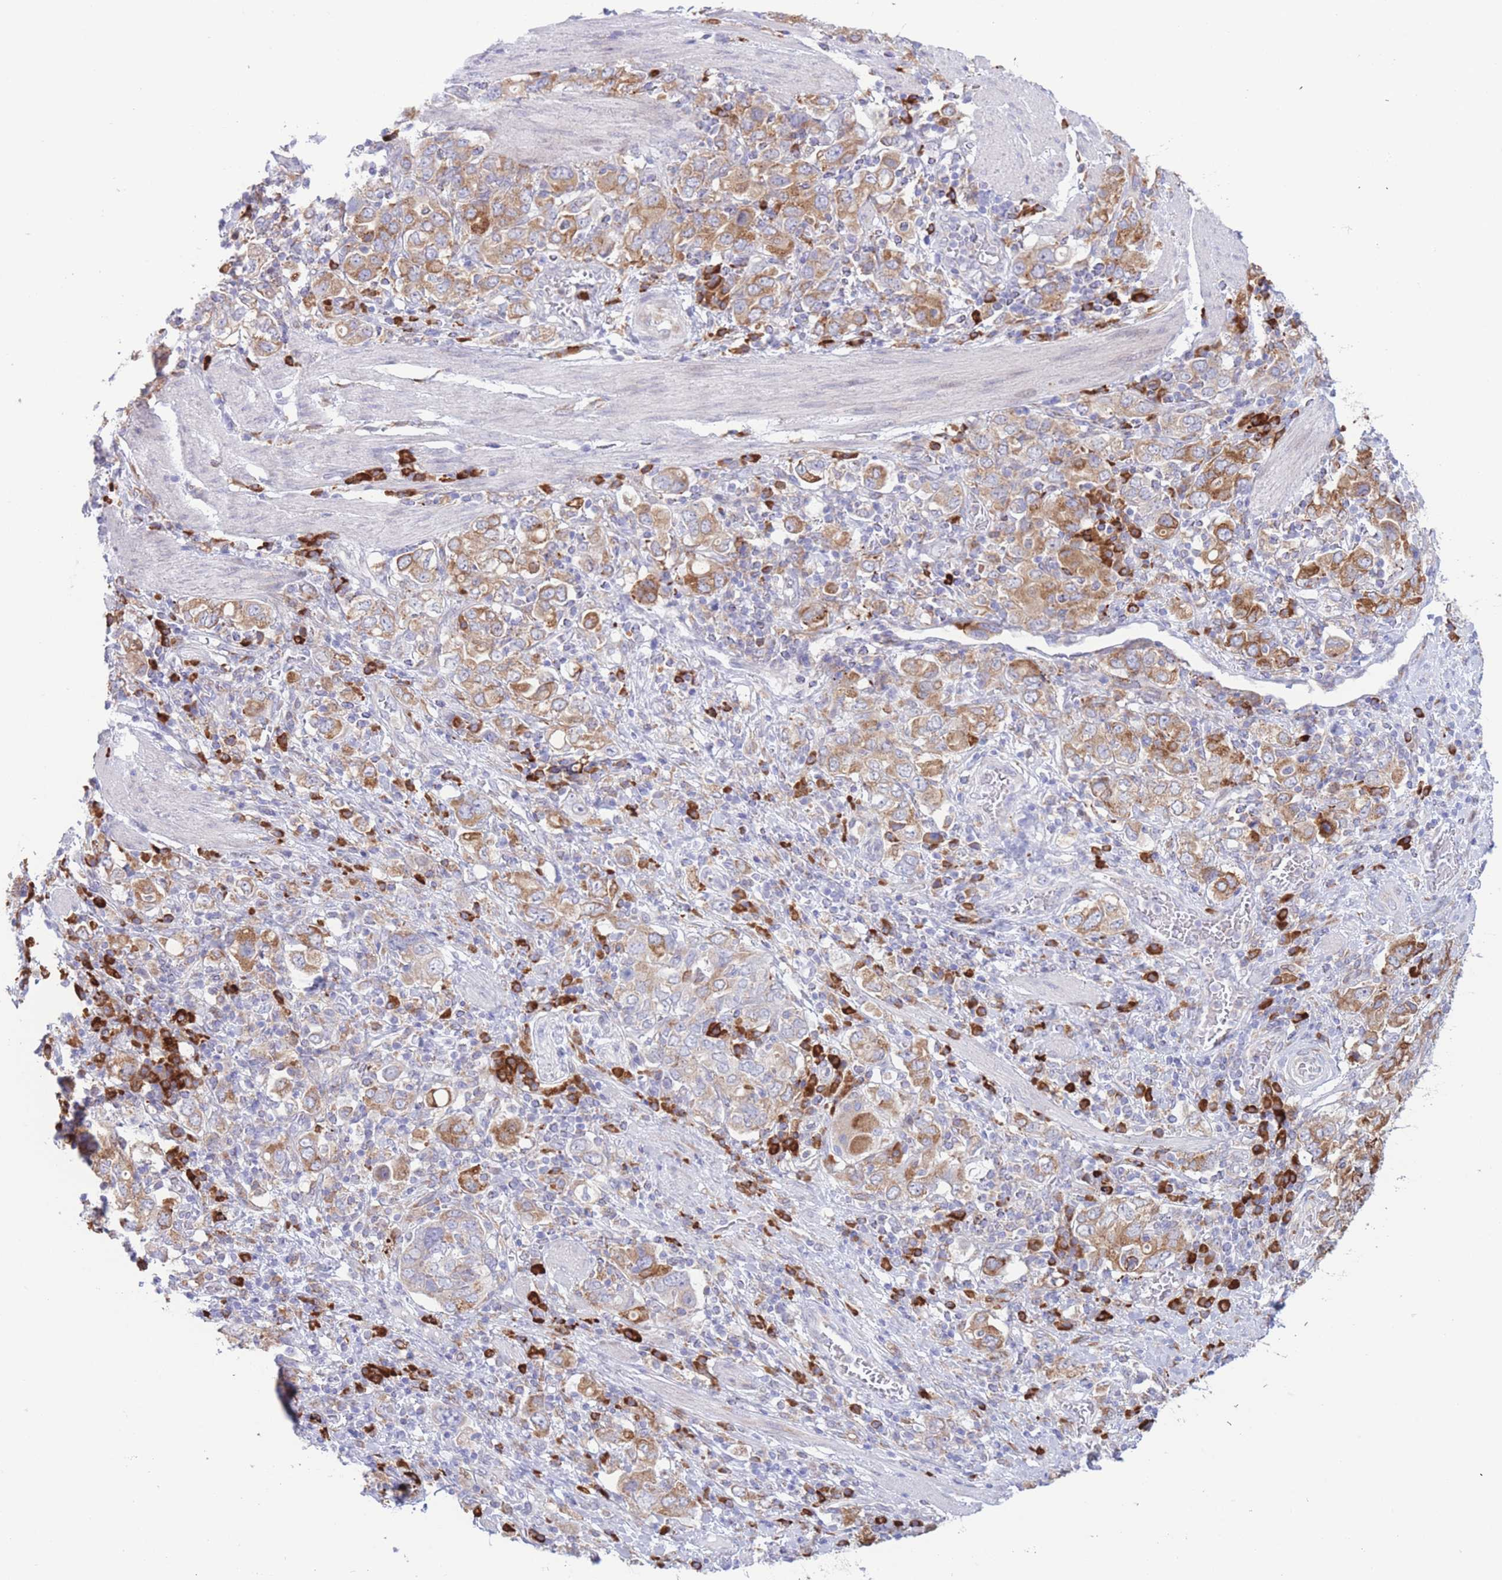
{"staining": {"intensity": "moderate", "quantity": ">75%", "location": "cytoplasmic/membranous"}, "tissue": "stomach cancer", "cell_type": "Tumor cells", "image_type": "cancer", "snomed": [{"axis": "morphology", "description": "Adenocarcinoma, NOS"}, {"axis": "topography", "description": "Stomach, upper"}, {"axis": "topography", "description": "Stomach"}], "caption": "Adenocarcinoma (stomach) was stained to show a protein in brown. There is medium levels of moderate cytoplasmic/membranous expression in approximately >75% of tumor cells.", "gene": "MYDGF", "patient": {"sex": "male", "age": 62}}